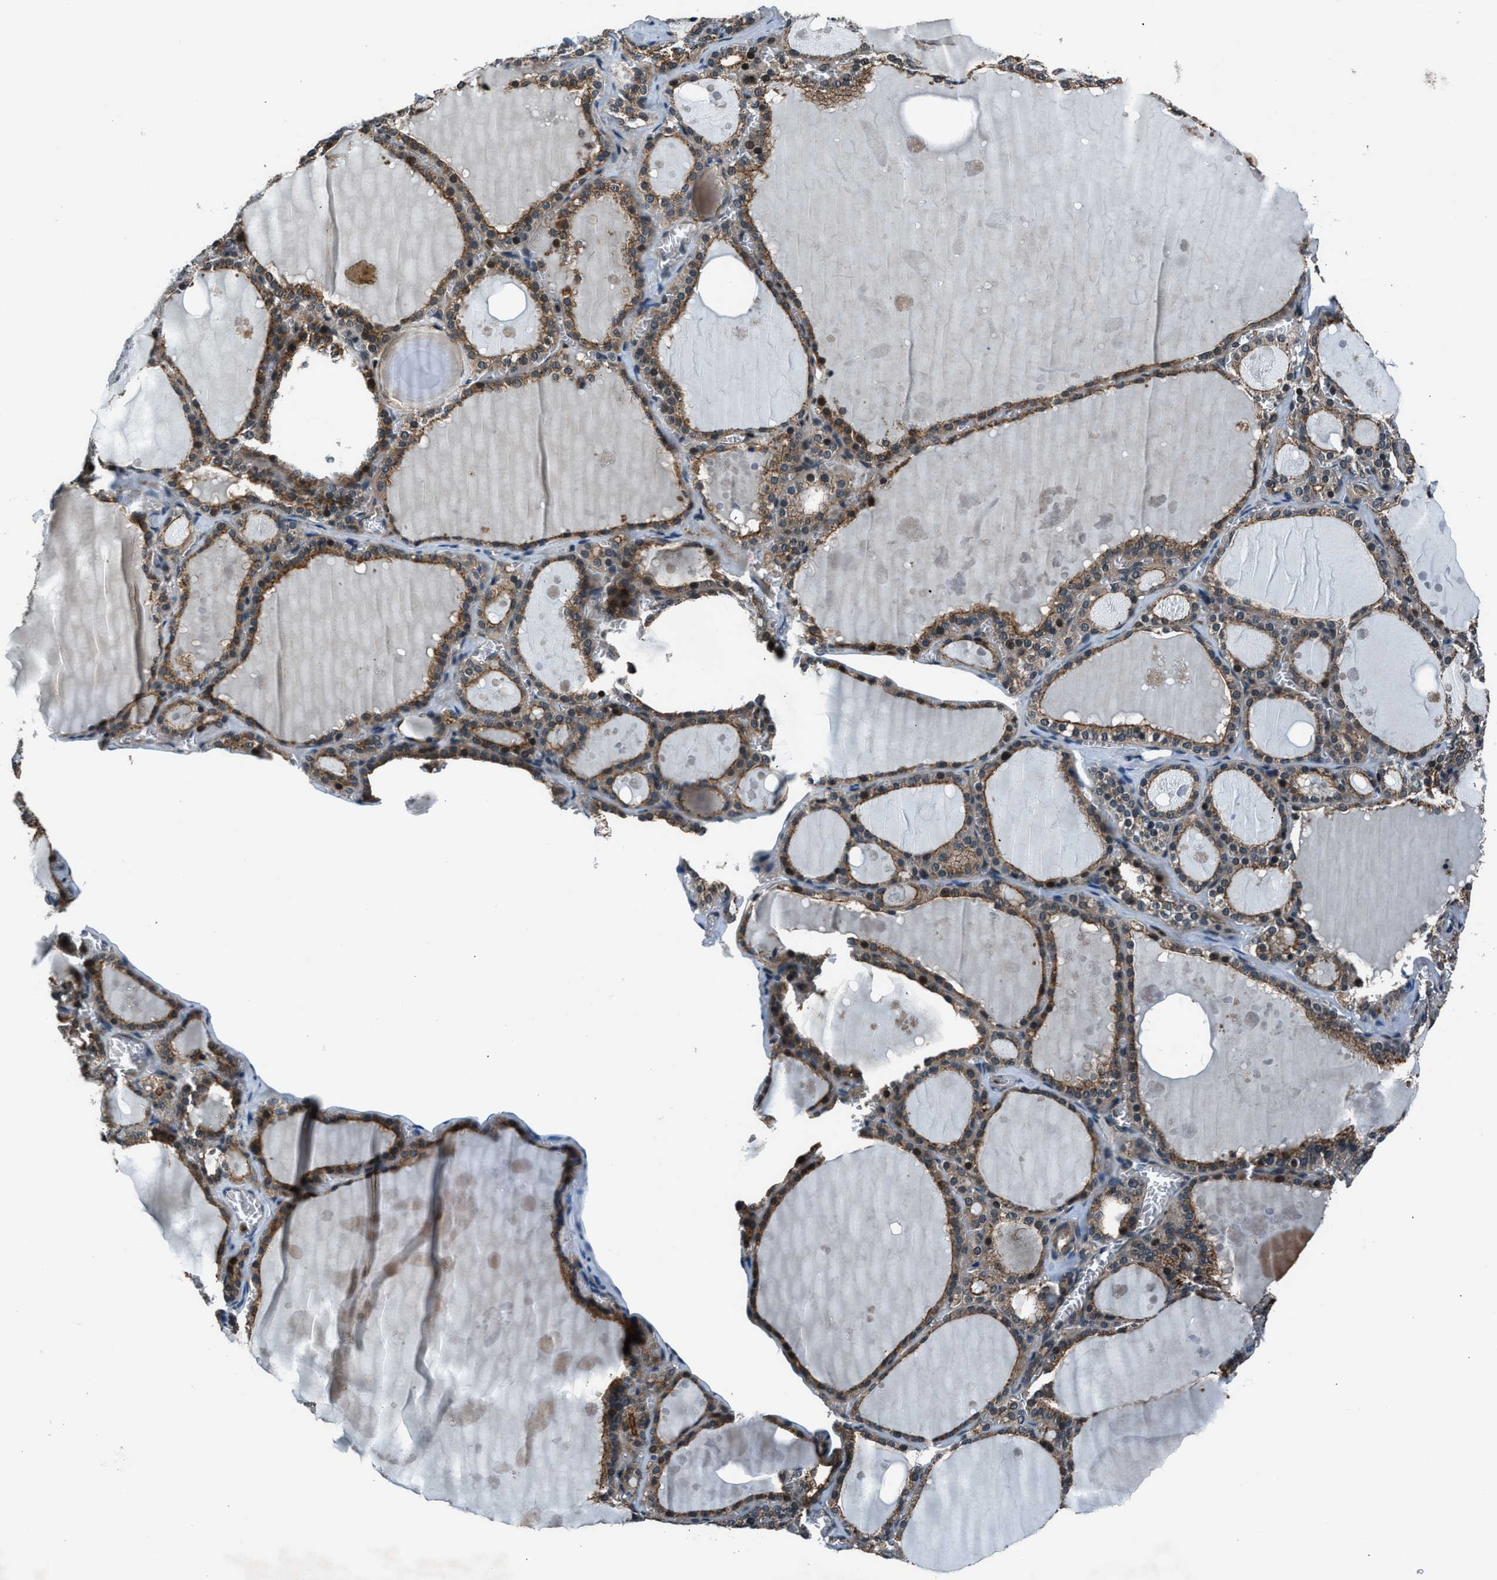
{"staining": {"intensity": "strong", "quantity": ">75%", "location": "cytoplasmic/membranous"}, "tissue": "thyroid gland", "cell_type": "Glandular cells", "image_type": "normal", "snomed": [{"axis": "morphology", "description": "Normal tissue, NOS"}, {"axis": "topography", "description": "Thyroid gland"}], "caption": "DAB immunohistochemical staining of unremarkable thyroid gland exhibits strong cytoplasmic/membranous protein expression in approximately >75% of glandular cells.", "gene": "ARHGEF11", "patient": {"sex": "male", "age": 56}}